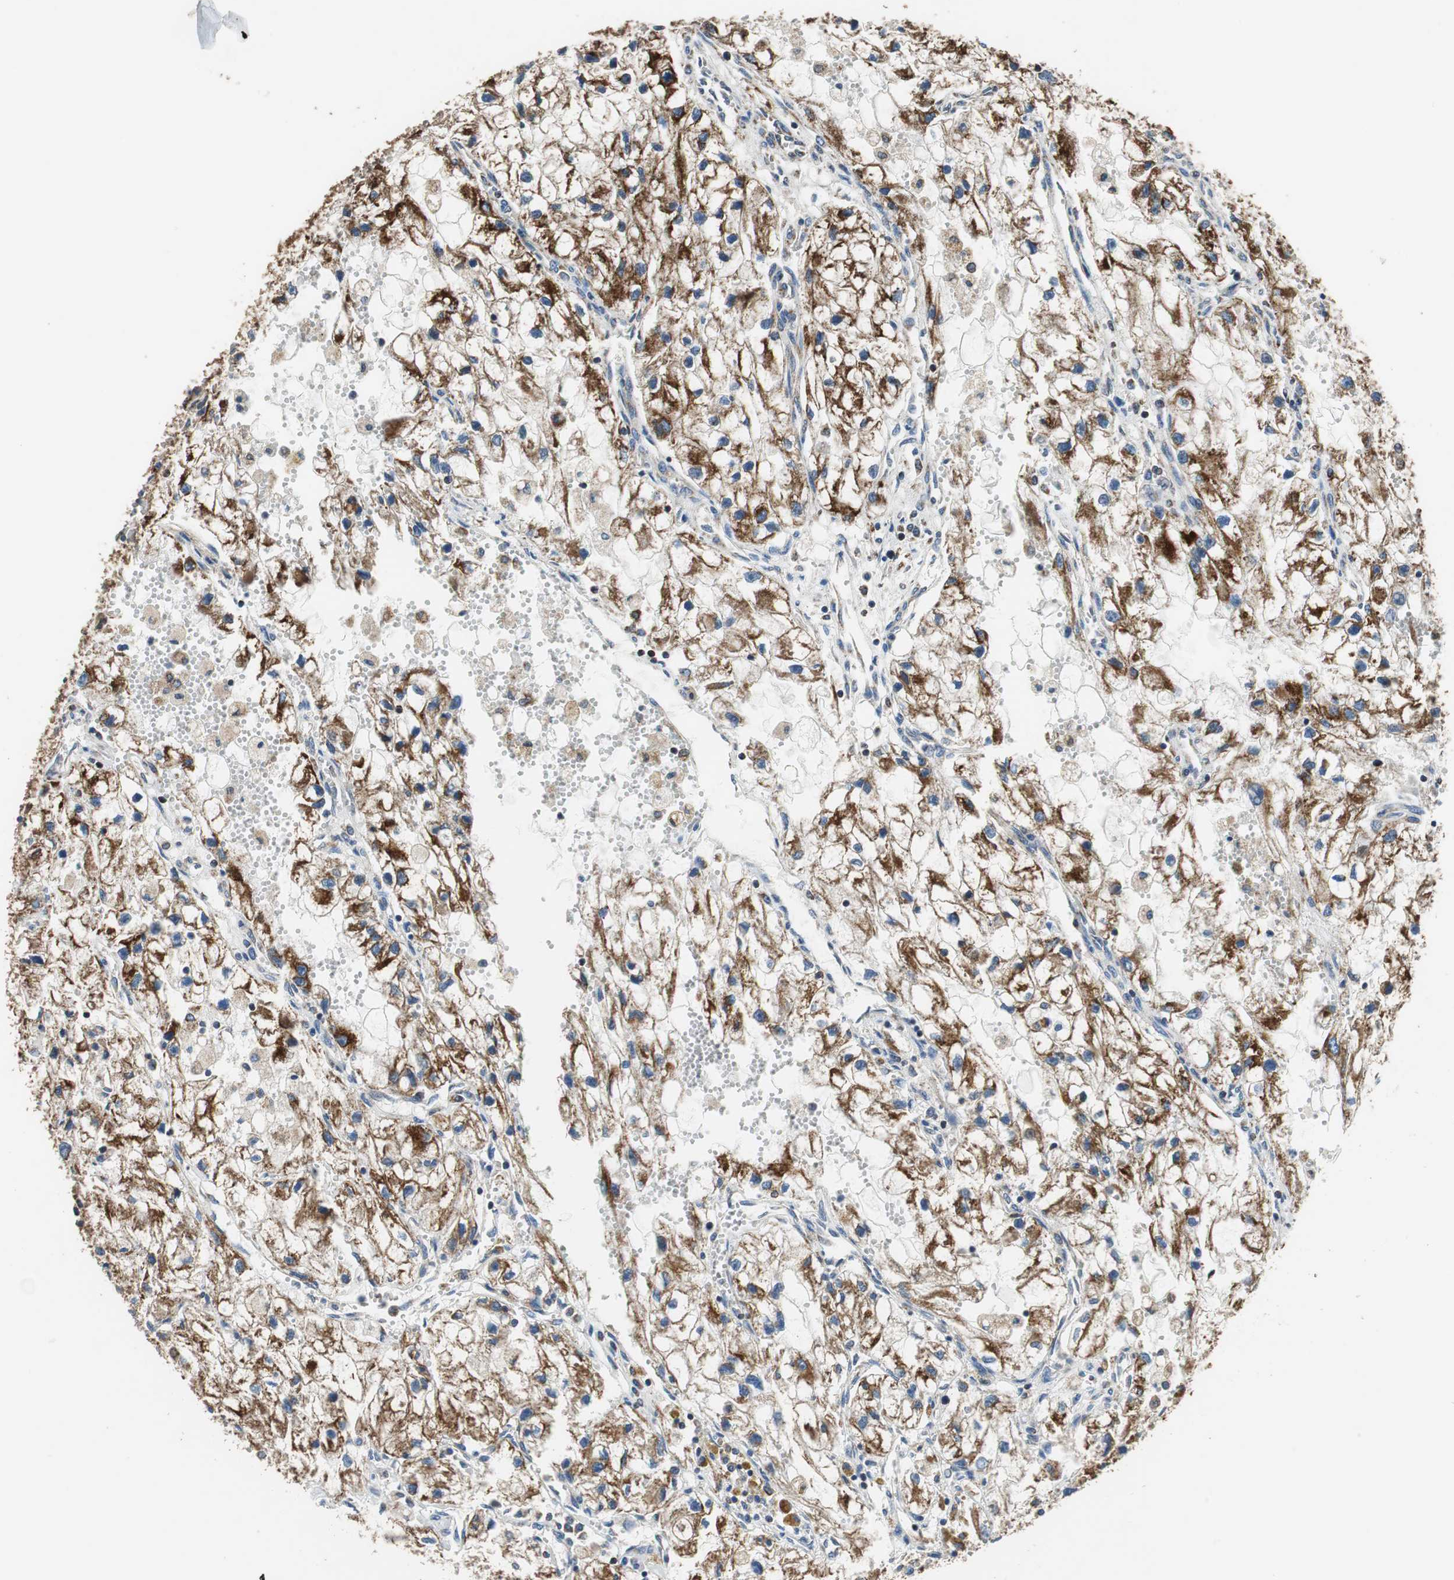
{"staining": {"intensity": "strong", "quantity": ">75%", "location": "cytoplasmic/membranous"}, "tissue": "renal cancer", "cell_type": "Tumor cells", "image_type": "cancer", "snomed": [{"axis": "morphology", "description": "Adenocarcinoma, NOS"}, {"axis": "topography", "description": "Kidney"}], "caption": "A brown stain labels strong cytoplasmic/membranous positivity of a protein in renal cancer tumor cells.", "gene": "GSTK1", "patient": {"sex": "female", "age": 70}}